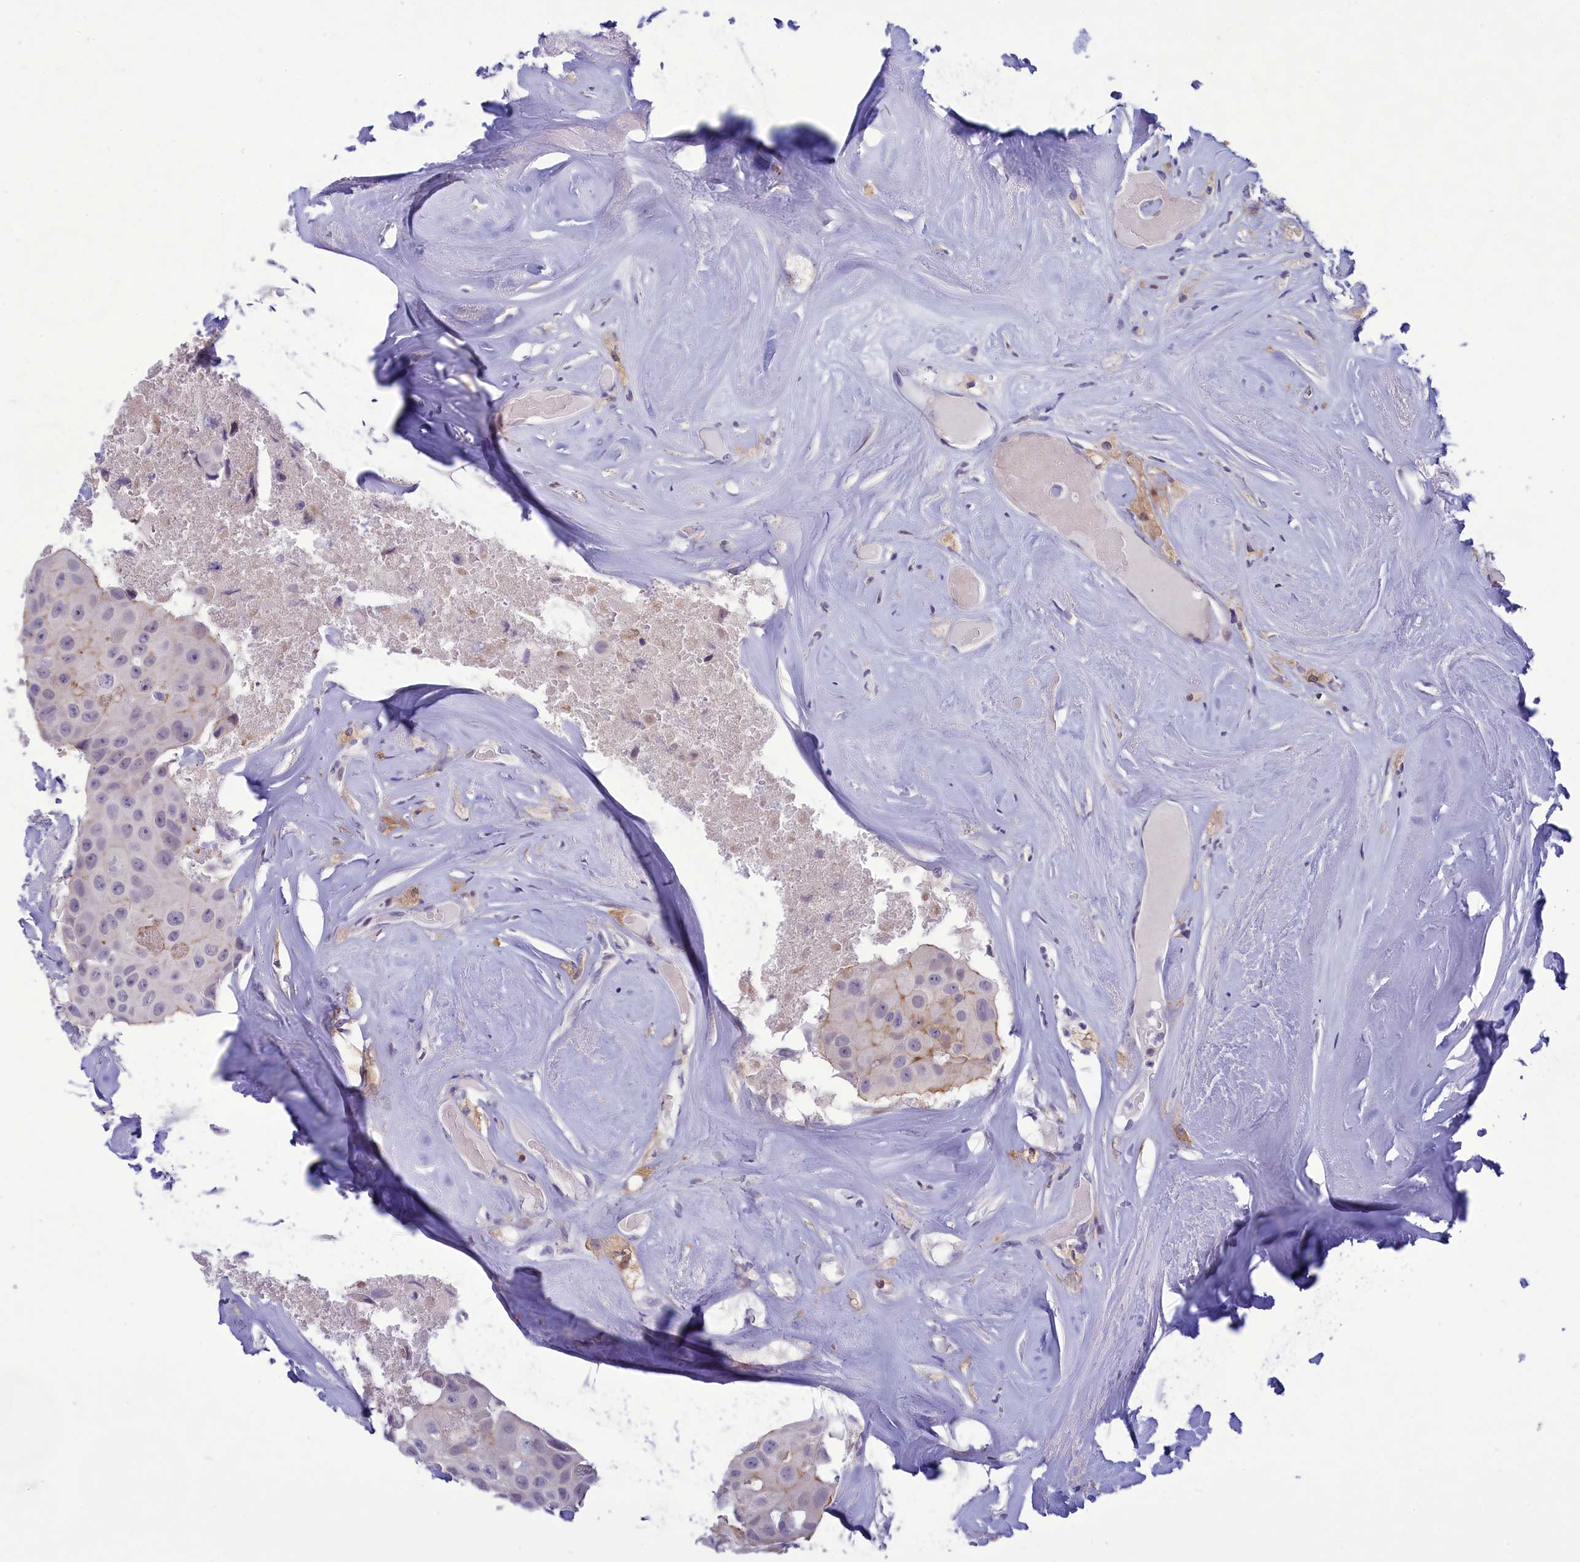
{"staining": {"intensity": "negative", "quantity": "none", "location": "none"}, "tissue": "head and neck cancer", "cell_type": "Tumor cells", "image_type": "cancer", "snomed": [{"axis": "morphology", "description": "Adenocarcinoma, NOS"}, {"axis": "morphology", "description": "Adenocarcinoma, metastatic, NOS"}, {"axis": "topography", "description": "Head-Neck"}], "caption": "A histopathology image of human adenocarcinoma (head and neck) is negative for staining in tumor cells. (Immunohistochemistry (ihc), brightfield microscopy, high magnification).", "gene": "CORO2A", "patient": {"sex": "male", "age": 75}}